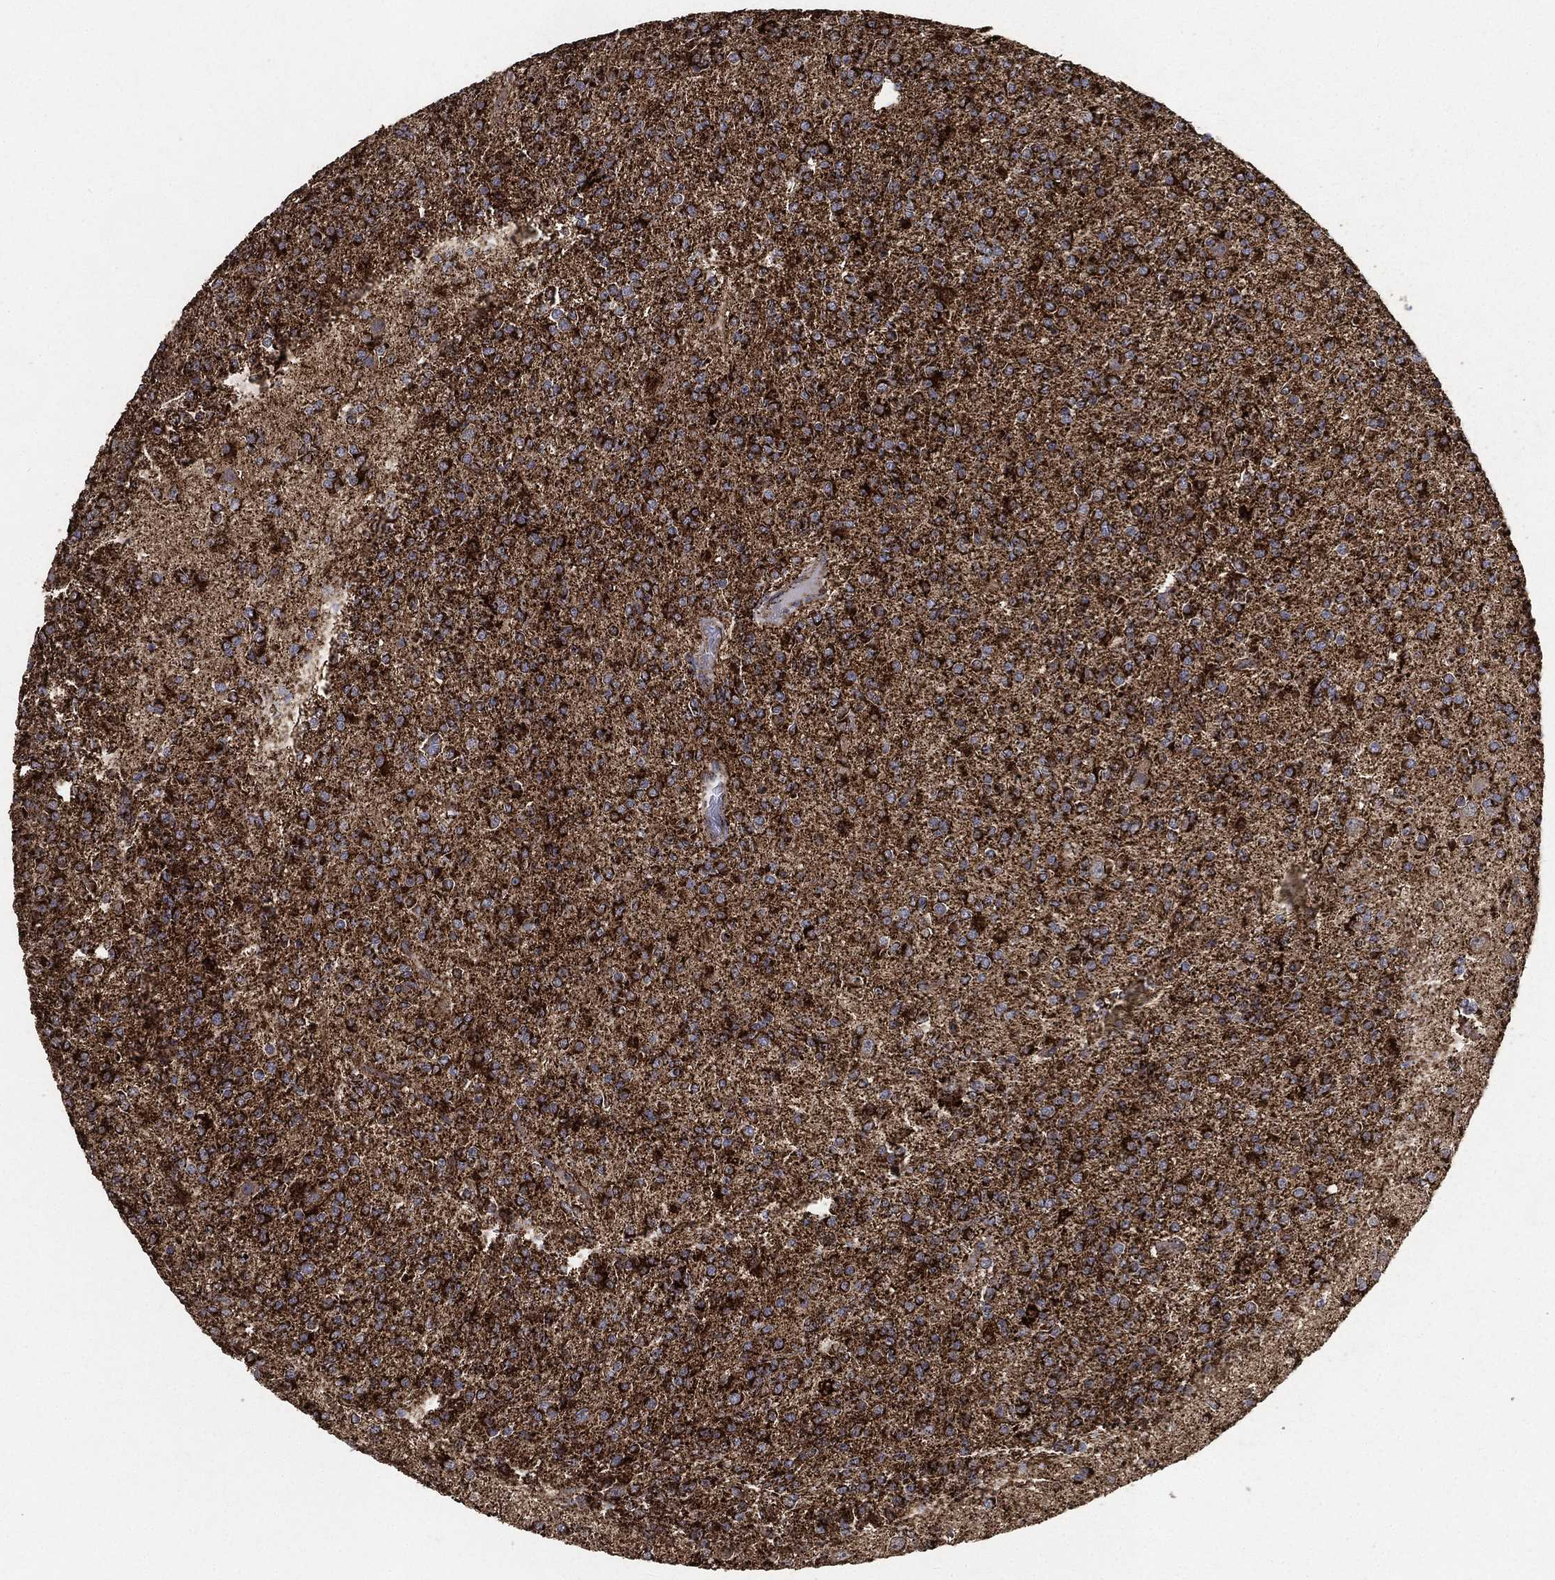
{"staining": {"intensity": "strong", "quantity": ">75%", "location": "cytoplasmic/membranous"}, "tissue": "glioma", "cell_type": "Tumor cells", "image_type": "cancer", "snomed": [{"axis": "morphology", "description": "Glioma, malignant, Low grade"}, {"axis": "topography", "description": "Brain"}], "caption": "This micrograph exhibits immunohistochemistry staining of human glioma, with high strong cytoplasmic/membranous staining in about >75% of tumor cells.", "gene": "SLC38A7", "patient": {"sex": "male", "age": 27}}